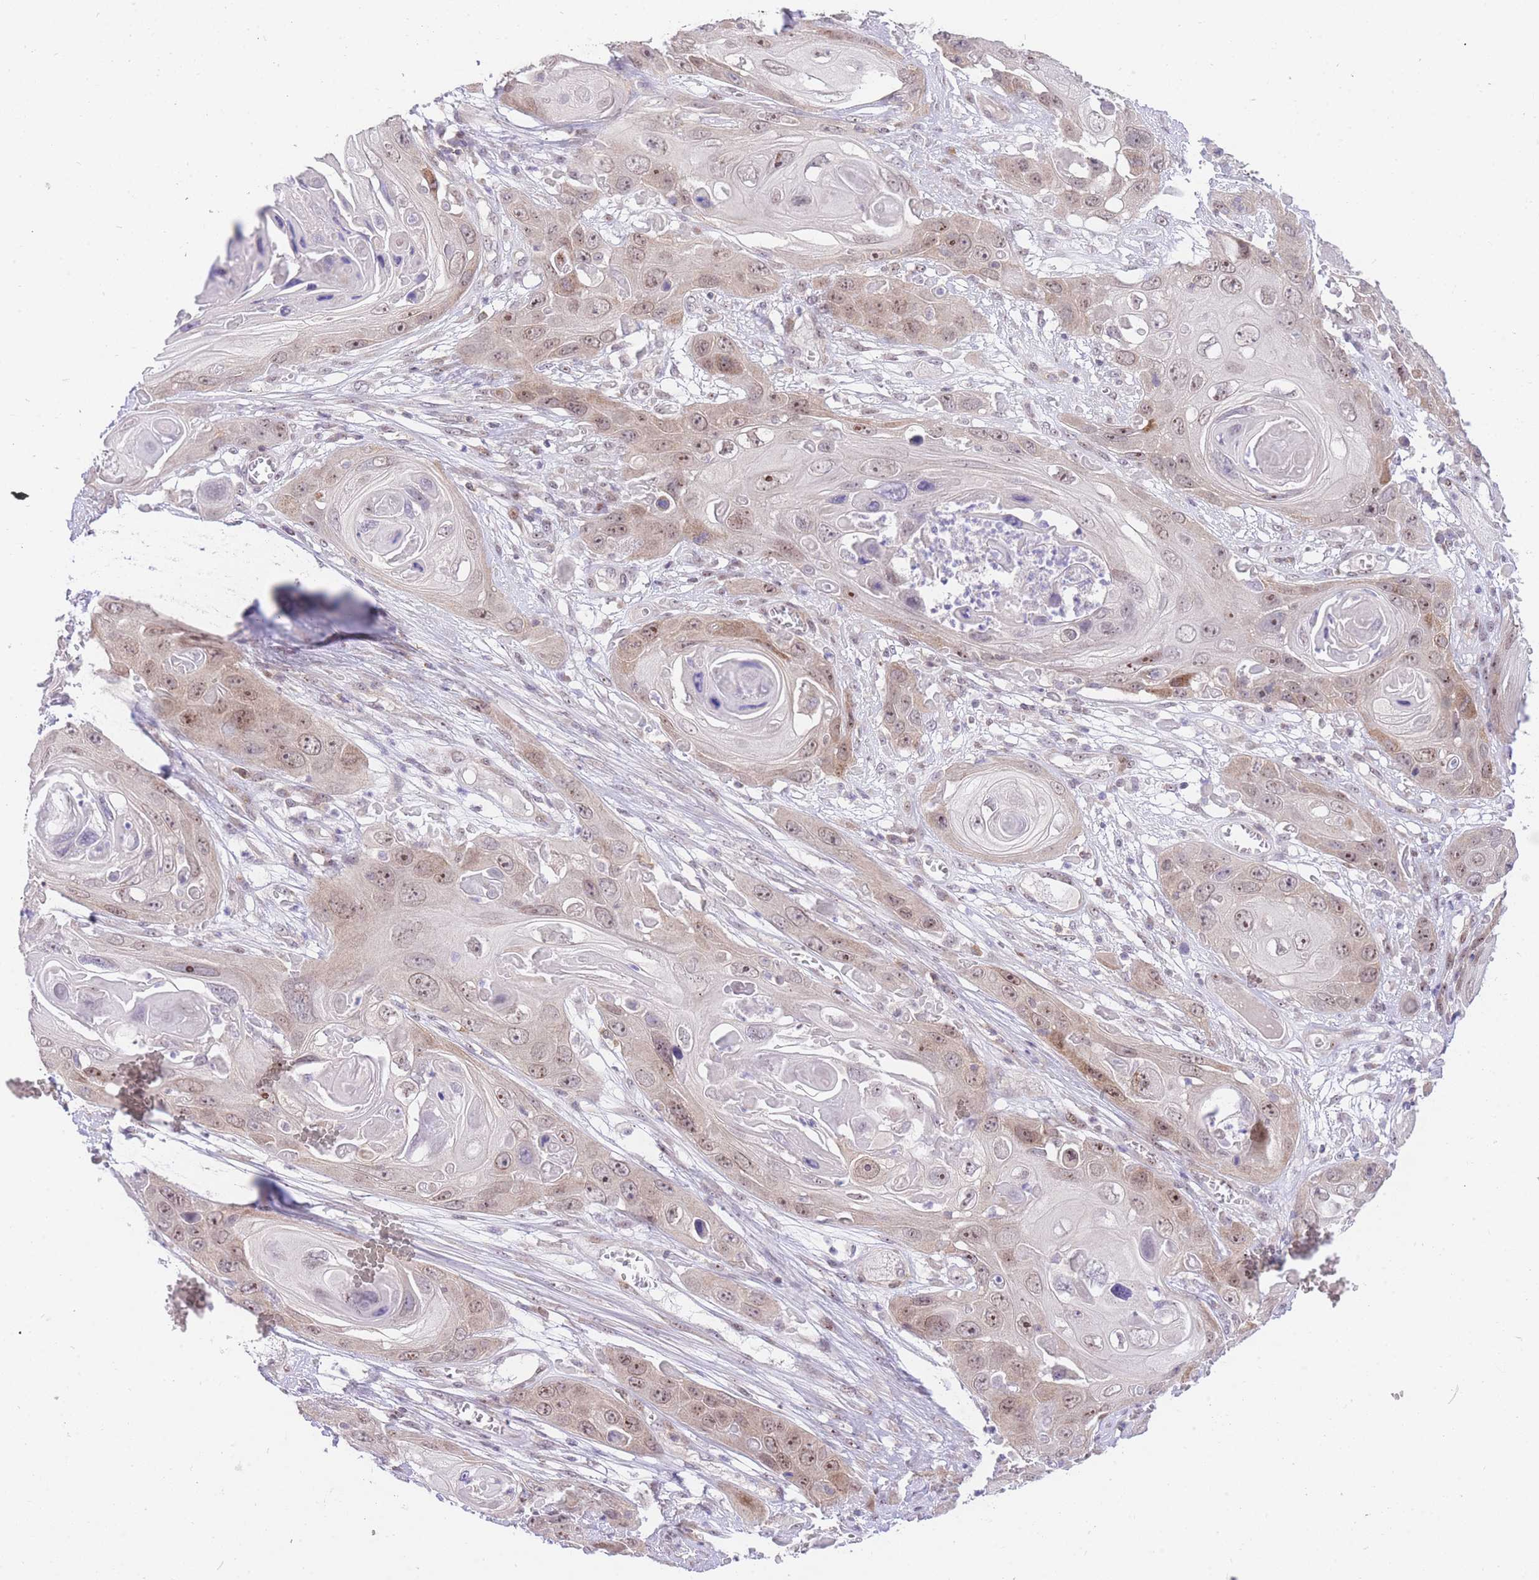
{"staining": {"intensity": "moderate", "quantity": ">75%", "location": "cytoplasmic/membranous,nuclear"}, "tissue": "skin cancer", "cell_type": "Tumor cells", "image_type": "cancer", "snomed": [{"axis": "morphology", "description": "Squamous cell carcinoma, NOS"}, {"axis": "topography", "description": "Skin"}], "caption": "Immunohistochemical staining of human skin squamous cell carcinoma reveals medium levels of moderate cytoplasmic/membranous and nuclear protein positivity in approximately >75% of tumor cells.", "gene": "STK39", "patient": {"sex": "male", "age": 55}}